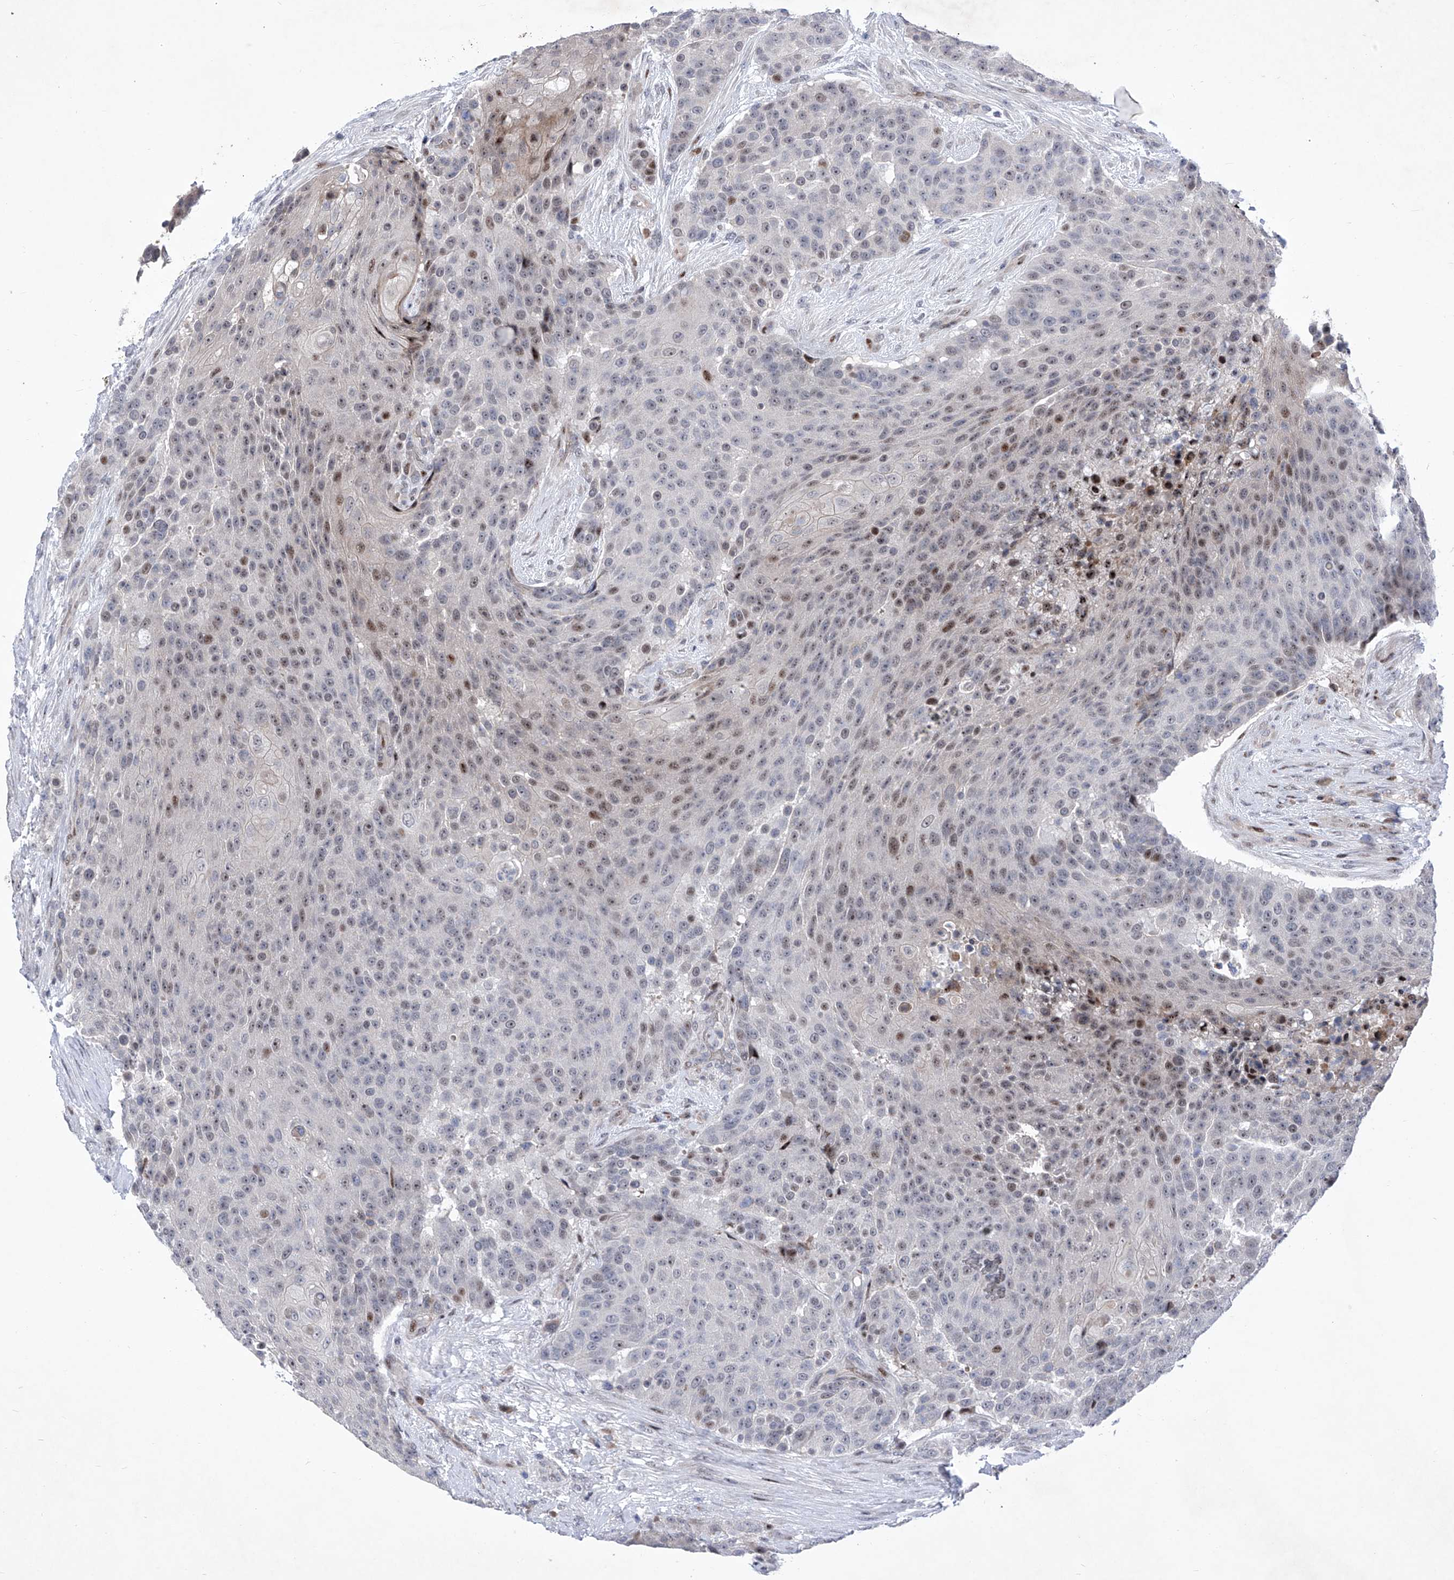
{"staining": {"intensity": "moderate", "quantity": "<25%", "location": "nuclear"}, "tissue": "urothelial cancer", "cell_type": "Tumor cells", "image_type": "cancer", "snomed": [{"axis": "morphology", "description": "Urothelial carcinoma, High grade"}, {"axis": "topography", "description": "Urinary bladder"}], "caption": "Immunohistochemistry (IHC) histopathology image of human urothelial carcinoma (high-grade) stained for a protein (brown), which displays low levels of moderate nuclear positivity in approximately <25% of tumor cells.", "gene": "NUFIP1", "patient": {"sex": "female", "age": 63}}